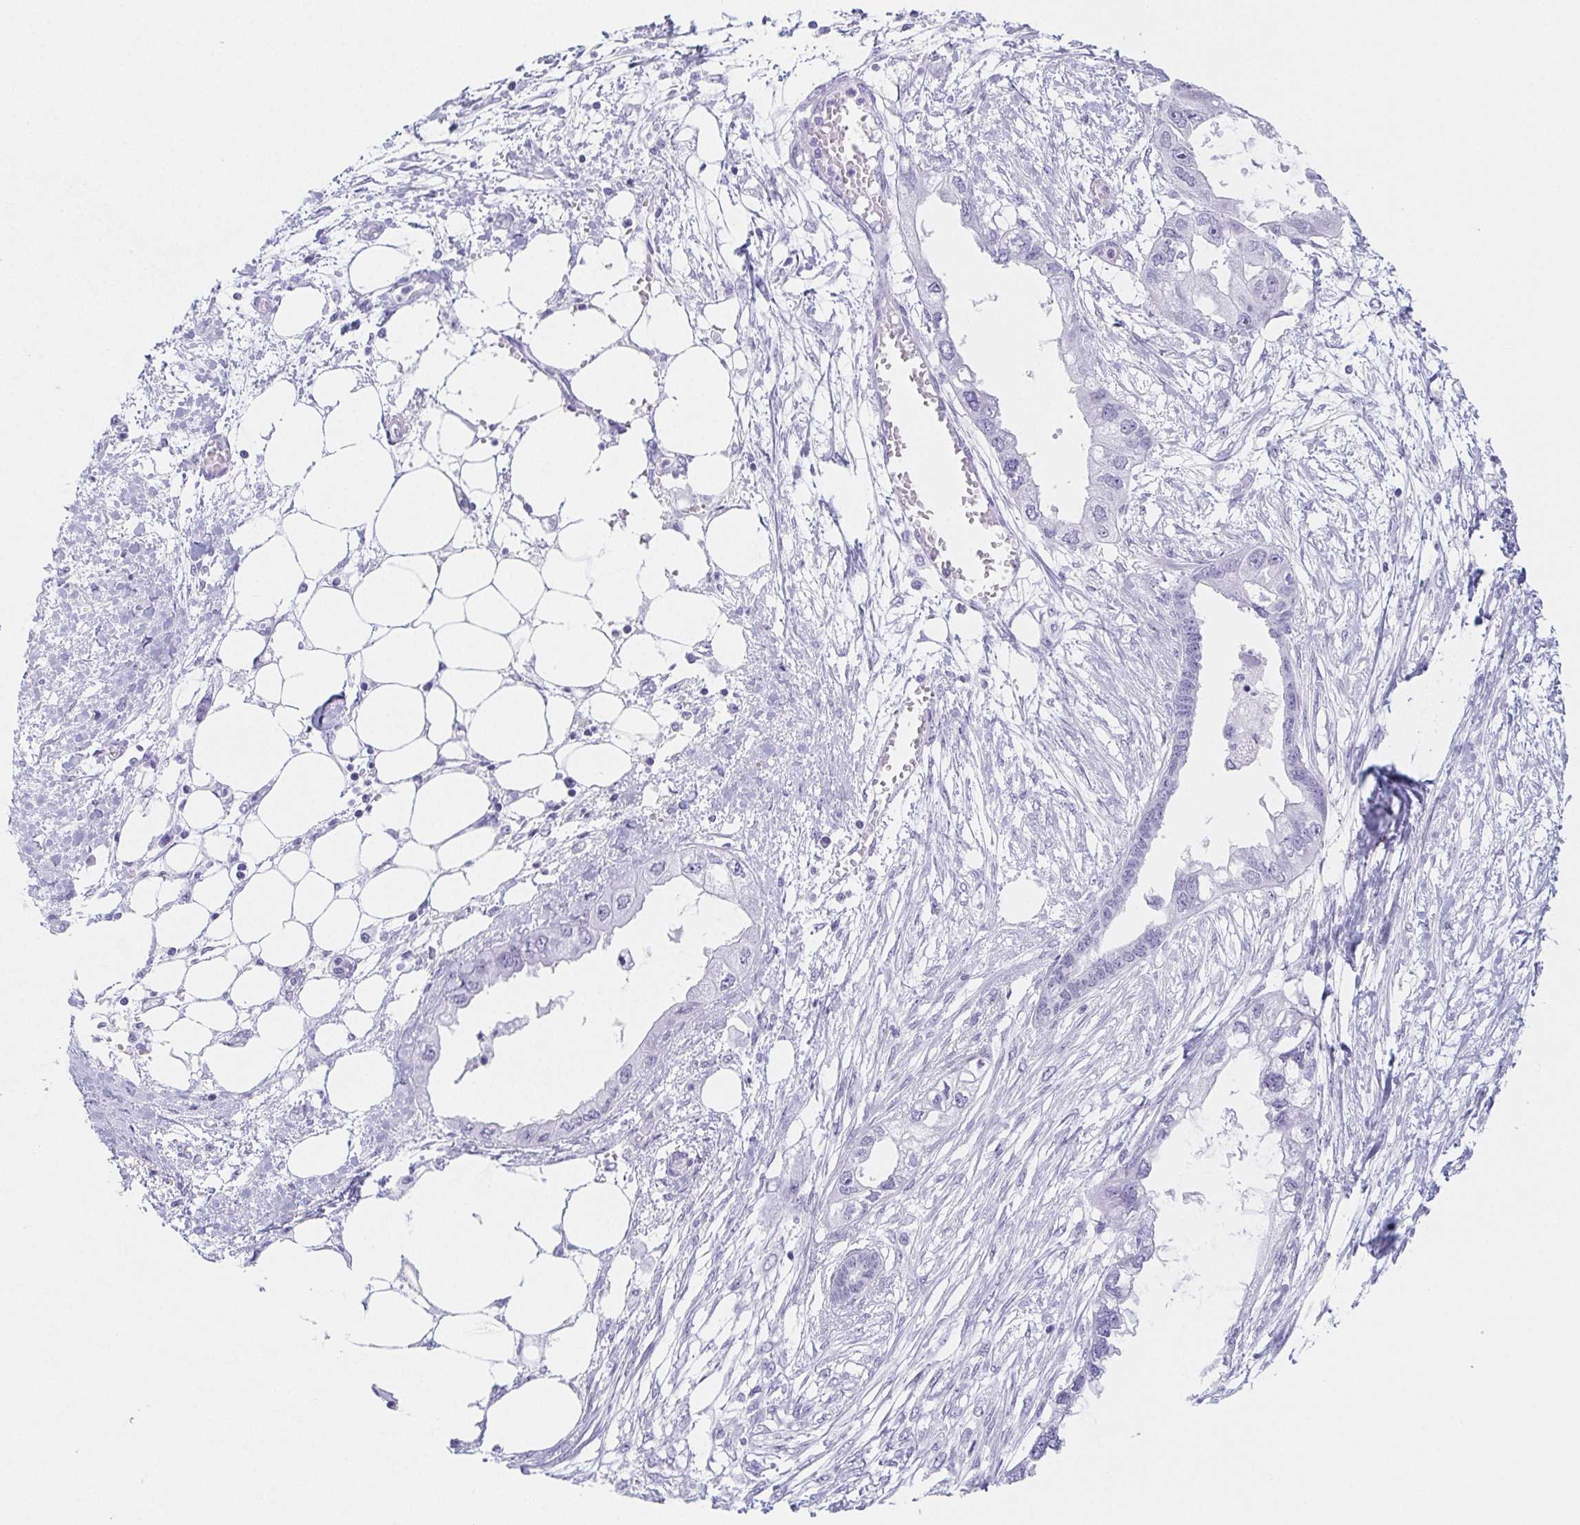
{"staining": {"intensity": "negative", "quantity": "none", "location": "none"}, "tissue": "endometrial cancer", "cell_type": "Tumor cells", "image_type": "cancer", "snomed": [{"axis": "morphology", "description": "Adenocarcinoma, NOS"}, {"axis": "morphology", "description": "Adenocarcinoma, metastatic, NOS"}, {"axis": "topography", "description": "Adipose tissue"}, {"axis": "topography", "description": "Endometrium"}], "caption": "An immunohistochemistry photomicrograph of endometrial adenocarcinoma is shown. There is no staining in tumor cells of endometrial adenocarcinoma.", "gene": "HRC", "patient": {"sex": "female", "age": 67}}